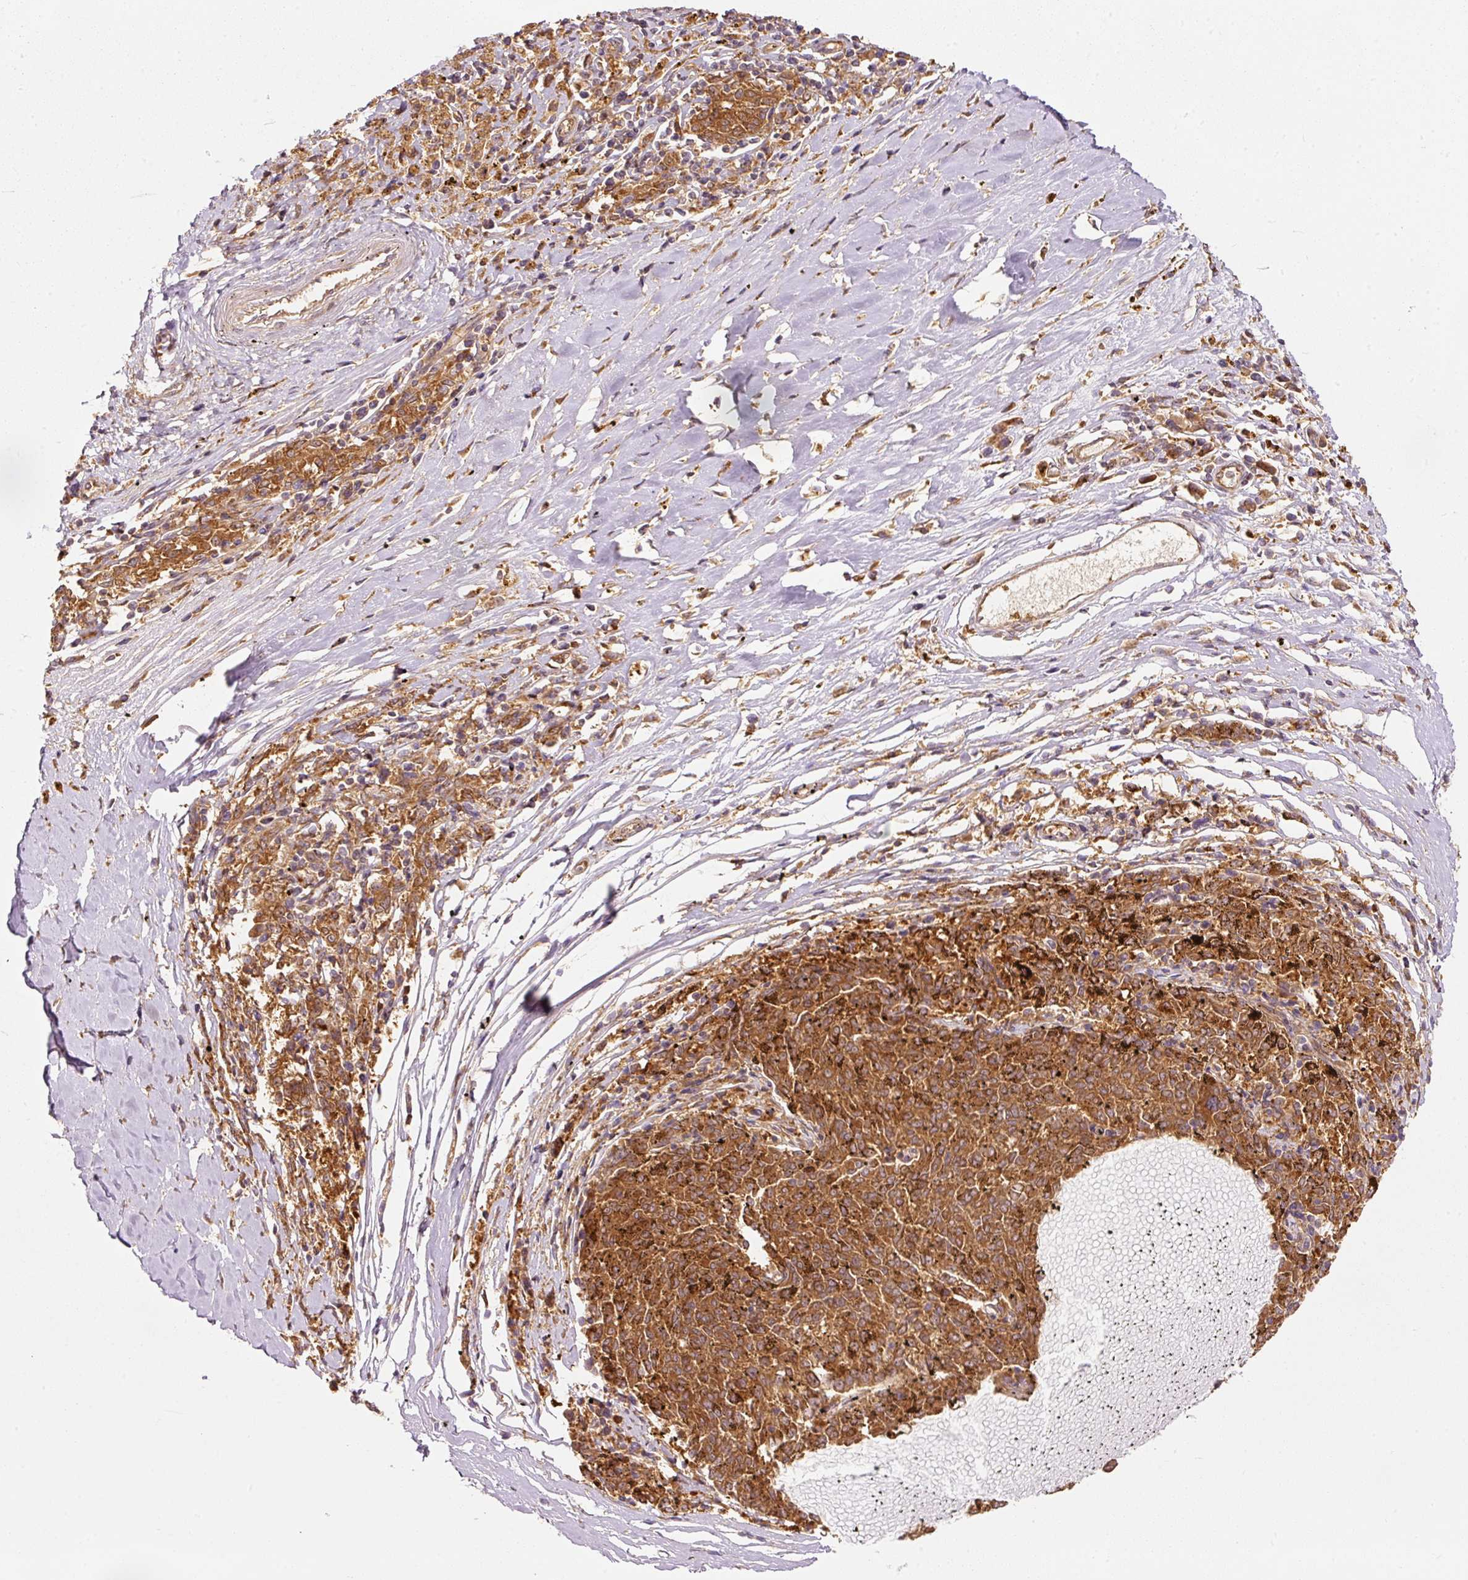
{"staining": {"intensity": "strong", "quantity": ">75%", "location": "cytoplasmic/membranous"}, "tissue": "melanoma", "cell_type": "Tumor cells", "image_type": "cancer", "snomed": [{"axis": "morphology", "description": "Malignant melanoma, NOS"}, {"axis": "topography", "description": "Skin"}], "caption": "Protein staining by immunohistochemistry demonstrates strong cytoplasmic/membranous positivity in approximately >75% of tumor cells in melanoma. (DAB (3,3'-diaminobenzidine) IHC with brightfield microscopy, high magnification).", "gene": "EIF3B", "patient": {"sex": "female", "age": 72}}